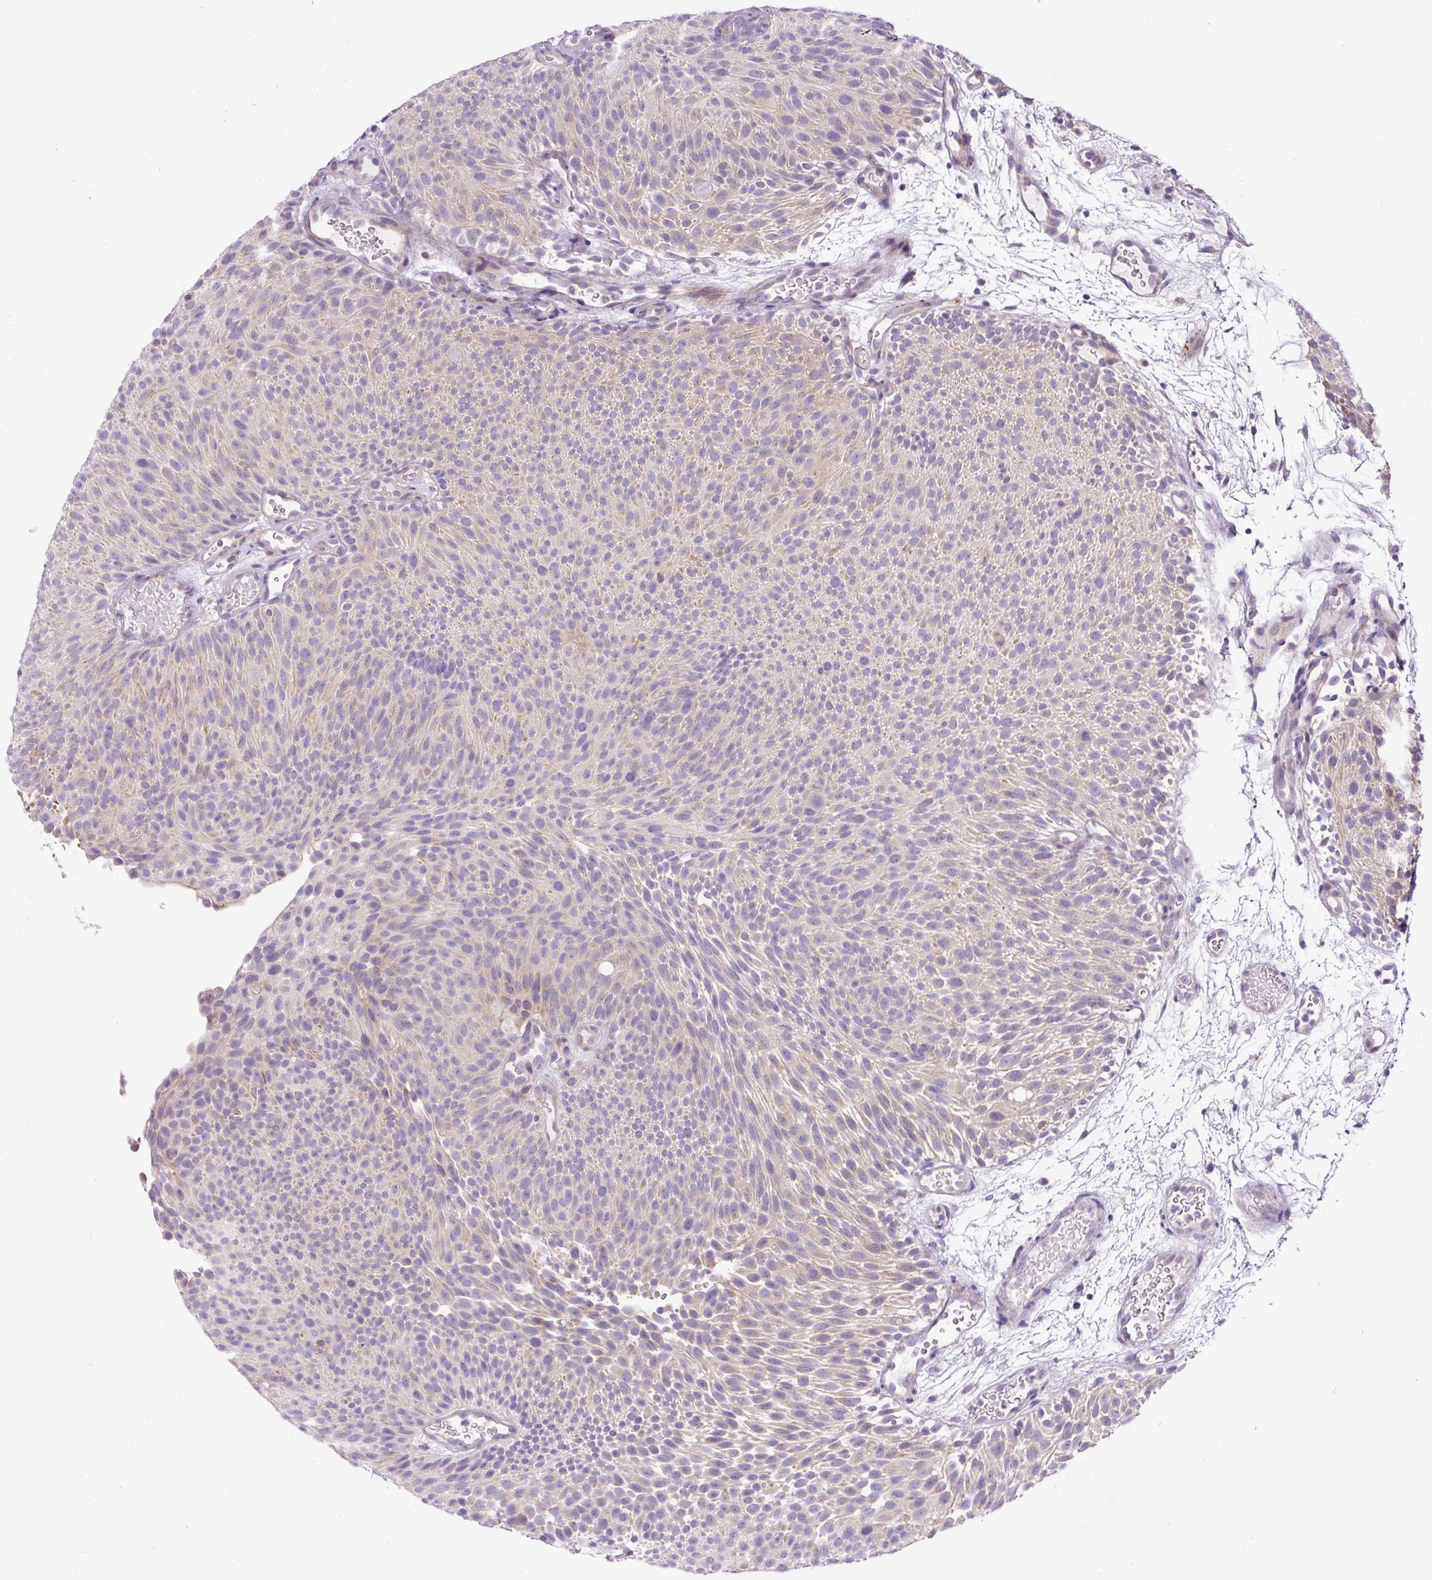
{"staining": {"intensity": "weak", "quantity": "25%-75%", "location": "cytoplasmic/membranous"}, "tissue": "urothelial cancer", "cell_type": "Tumor cells", "image_type": "cancer", "snomed": [{"axis": "morphology", "description": "Urothelial carcinoma, Low grade"}, {"axis": "topography", "description": "Urinary bladder"}], "caption": "This image reveals urothelial cancer stained with immunohistochemistry (IHC) to label a protein in brown. The cytoplasmic/membranous of tumor cells show weak positivity for the protein. Nuclei are counter-stained blue.", "gene": "HPS4", "patient": {"sex": "male", "age": 78}}